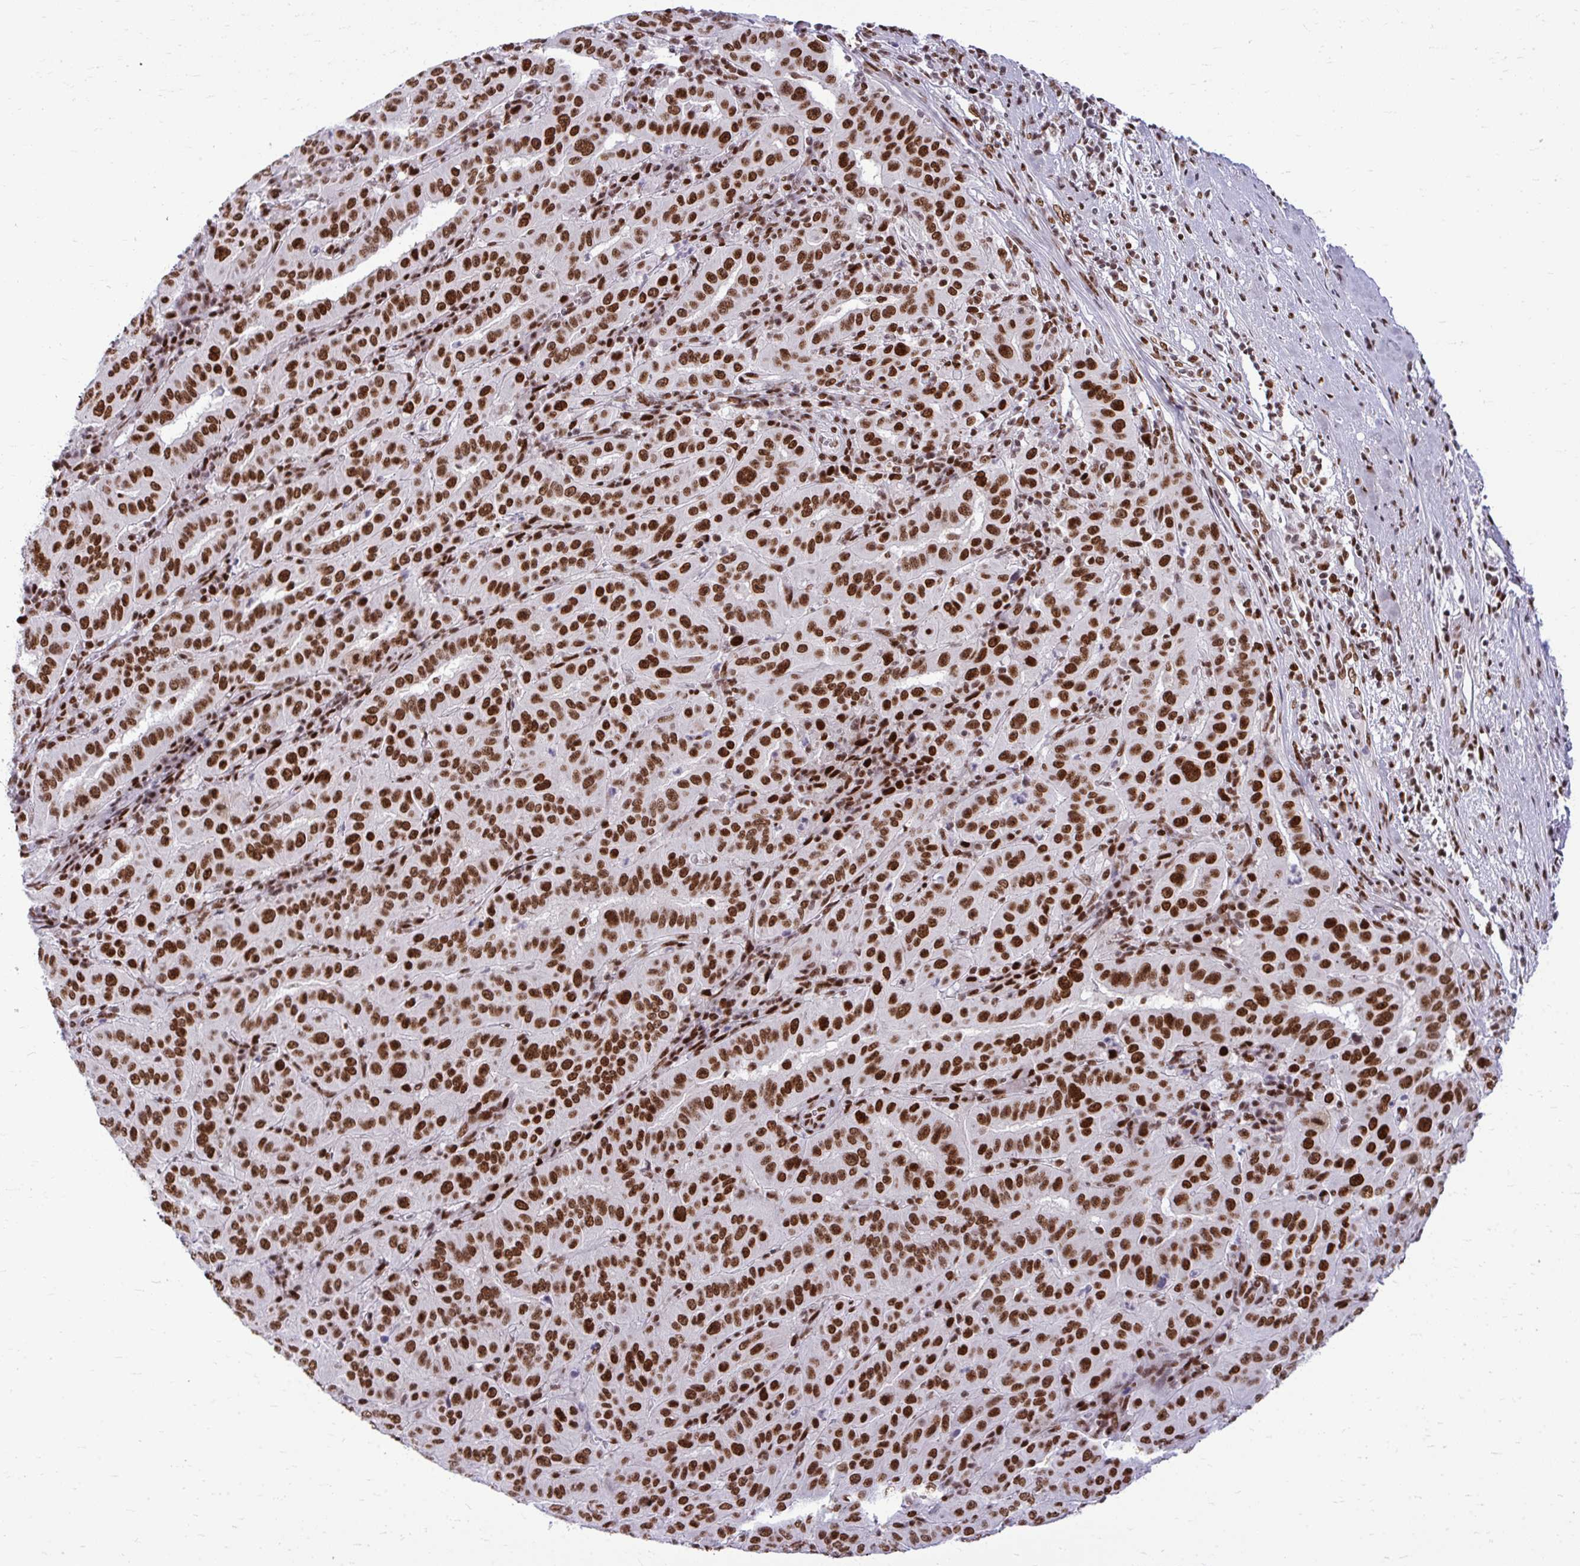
{"staining": {"intensity": "strong", "quantity": ">75%", "location": "nuclear"}, "tissue": "pancreatic cancer", "cell_type": "Tumor cells", "image_type": "cancer", "snomed": [{"axis": "morphology", "description": "Adenocarcinoma, NOS"}, {"axis": "topography", "description": "Pancreas"}], "caption": "There is high levels of strong nuclear staining in tumor cells of adenocarcinoma (pancreatic), as demonstrated by immunohistochemical staining (brown color).", "gene": "CDYL", "patient": {"sex": "male", "age": 63}}